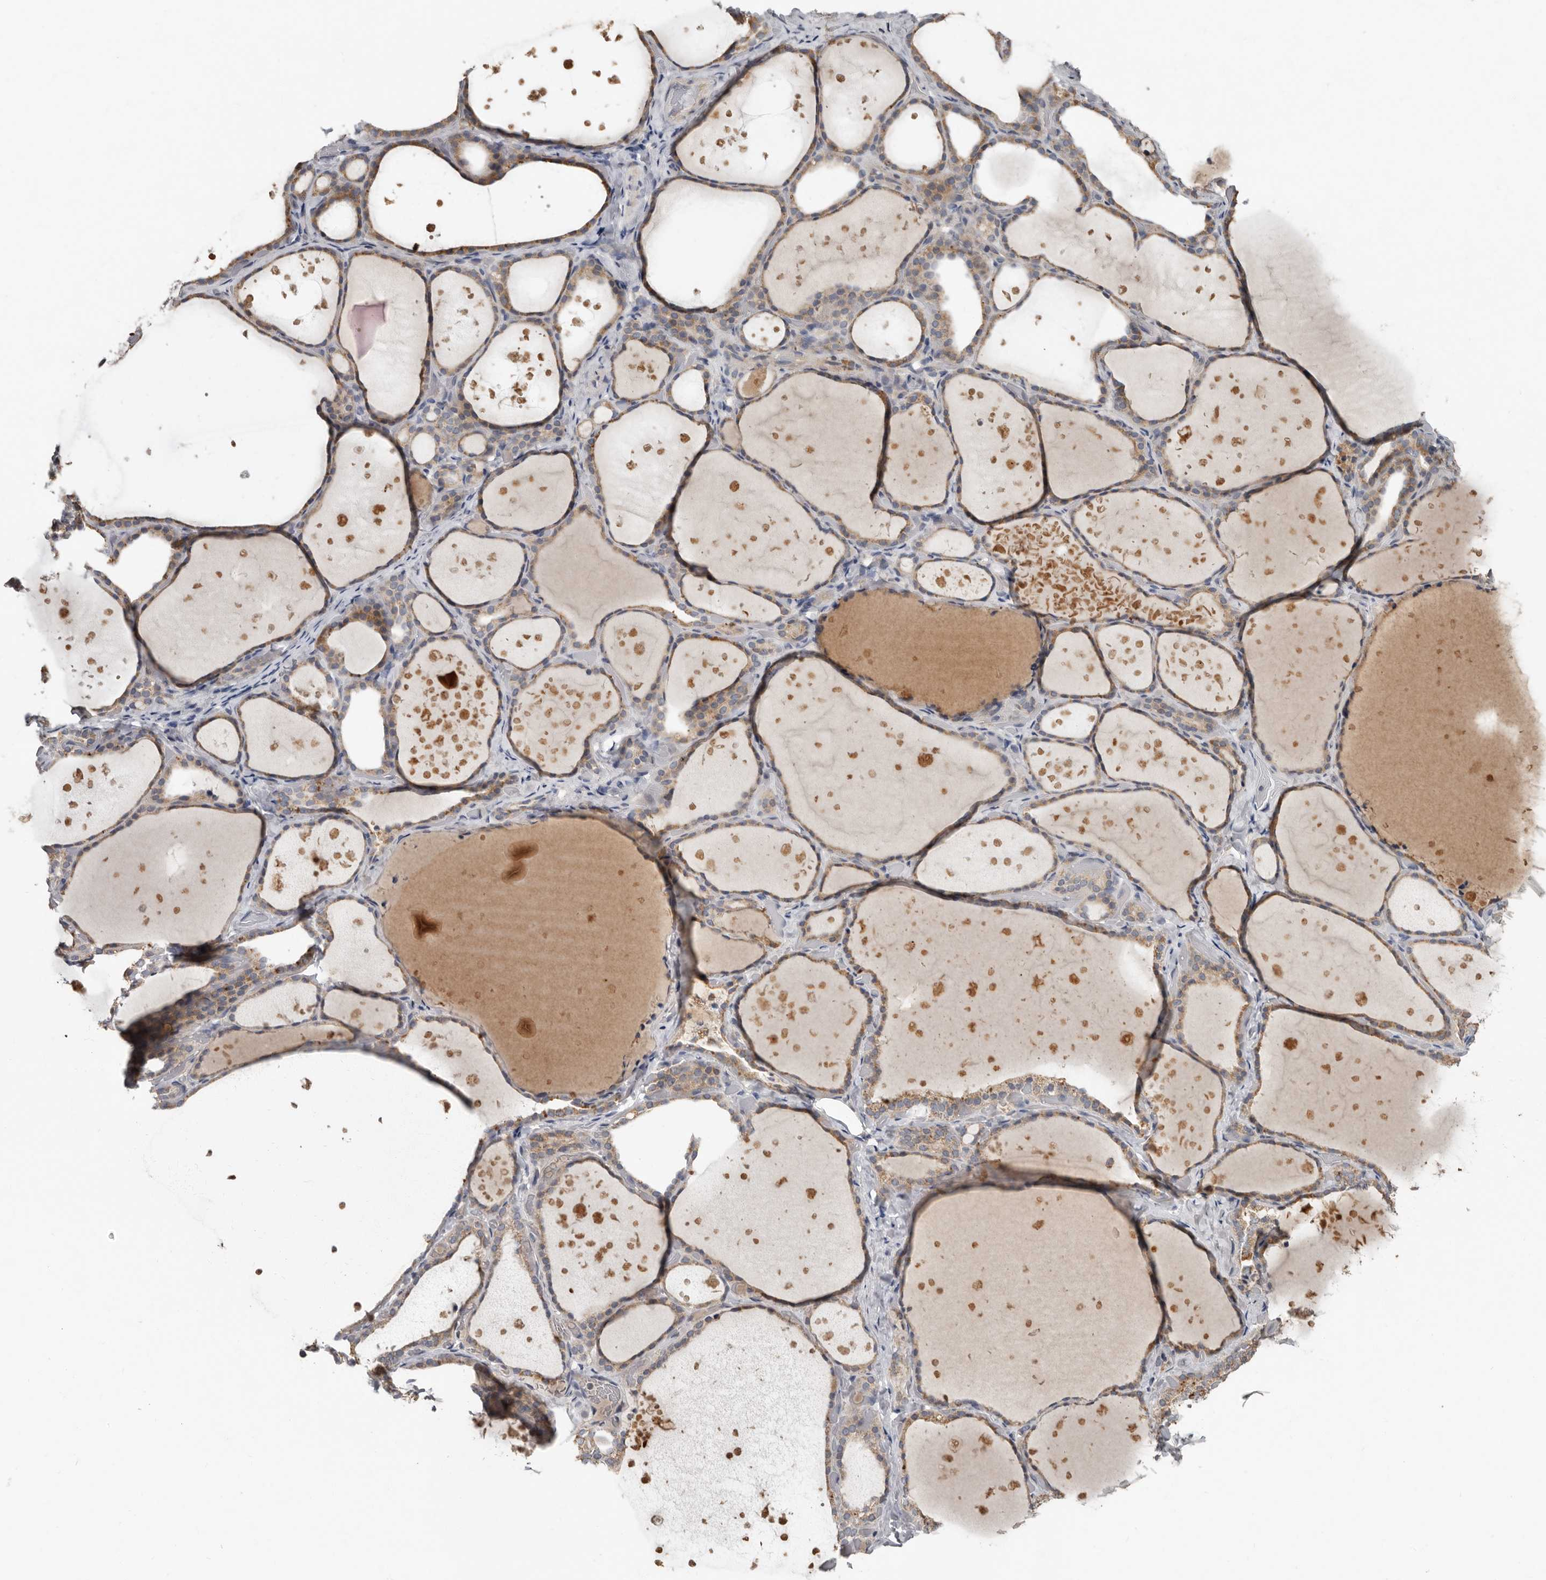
{"staining": {"intensity": "moderate", "quantity": "25%-75%", "location": "cytoplasmic/membranous"}, "tissue": "thyroid gland", "cell_type": "Glandular cells", "image_type": "normal", "snomed": [{"axis": "morphology", "description": "Normal tissue, NOS"}, {"axis": "topography", "description": "Thyroid gland"}], "caption": "High-magnification brightfield microscopy of normal thyroid gland stained with DAB (3,3'-diaminobenzidine) (brown) and counterstained with hematoxylin (blue). glandular cells exhibit moderate cytoplasmic/membranous expression is appreciated in approximately25%-75% of cells. Using DAB (brown) and hematoxylin (blue) stains, captured at high magnification using brightfield microscopy.", "gene": "KIF26B", "patient": {"sex": "female", "age": 44}}